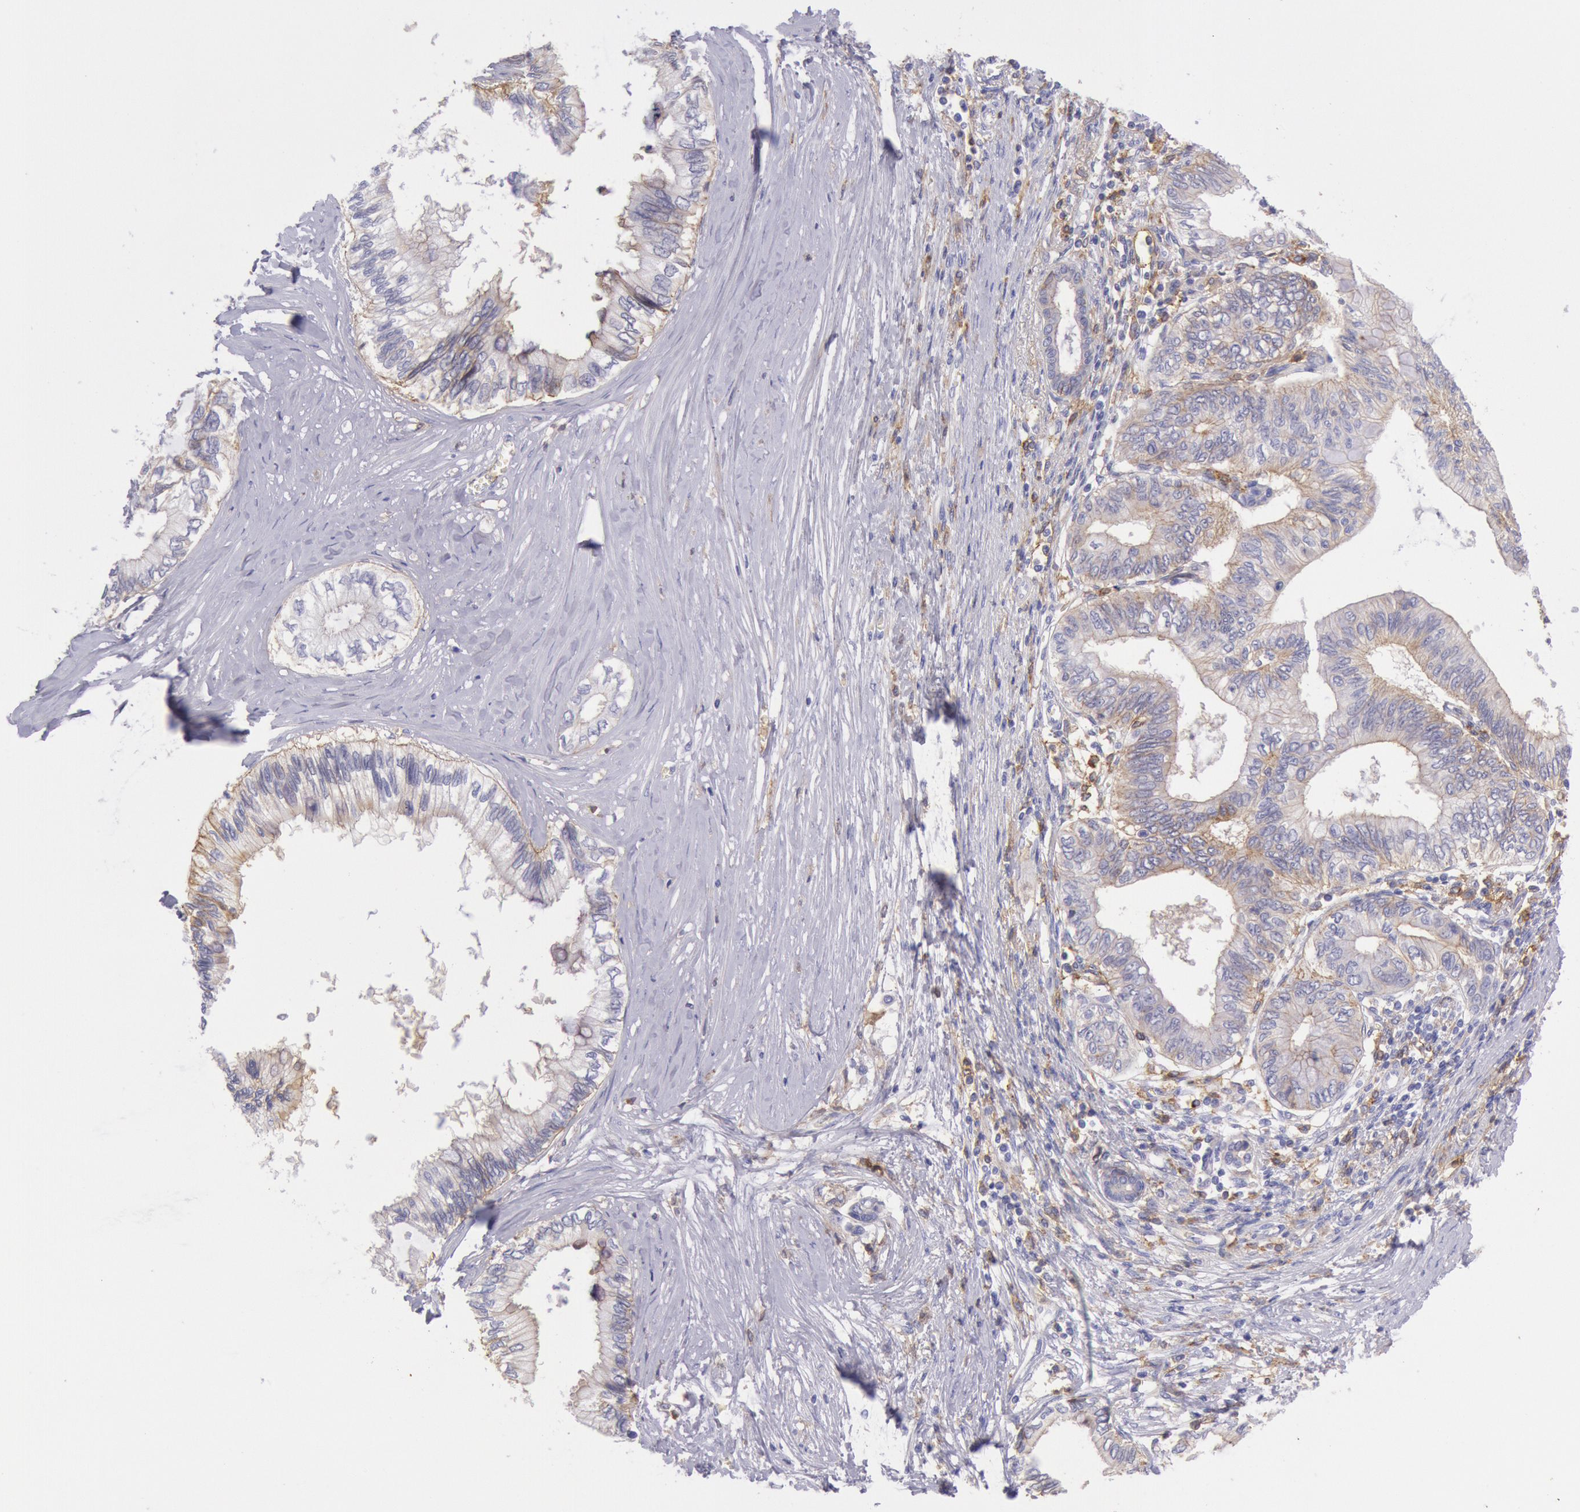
{"staining": {"intensity": "weak", "quantity": "<25%", "location": "cytoplasmic/membranous"}, "tissue": "pancreatic cancer", "cell_type": "Tumor cells", "image_type": "cancer", "snomed": [{"axis": "morphology", "description": "Adenocarcinoma, NOS"}, {"axis": "topography", "description": "Pancreas"}], "caption": "The IHC histopathology image has no significant expression in tumor cells of adenocarcinoma (pancreatic) tissue. (DAB immunohistochemistry (IHC) with hematoxylin counter stain).", "gene": "LYN", "patient": {"sex": "female", "age": 66}}